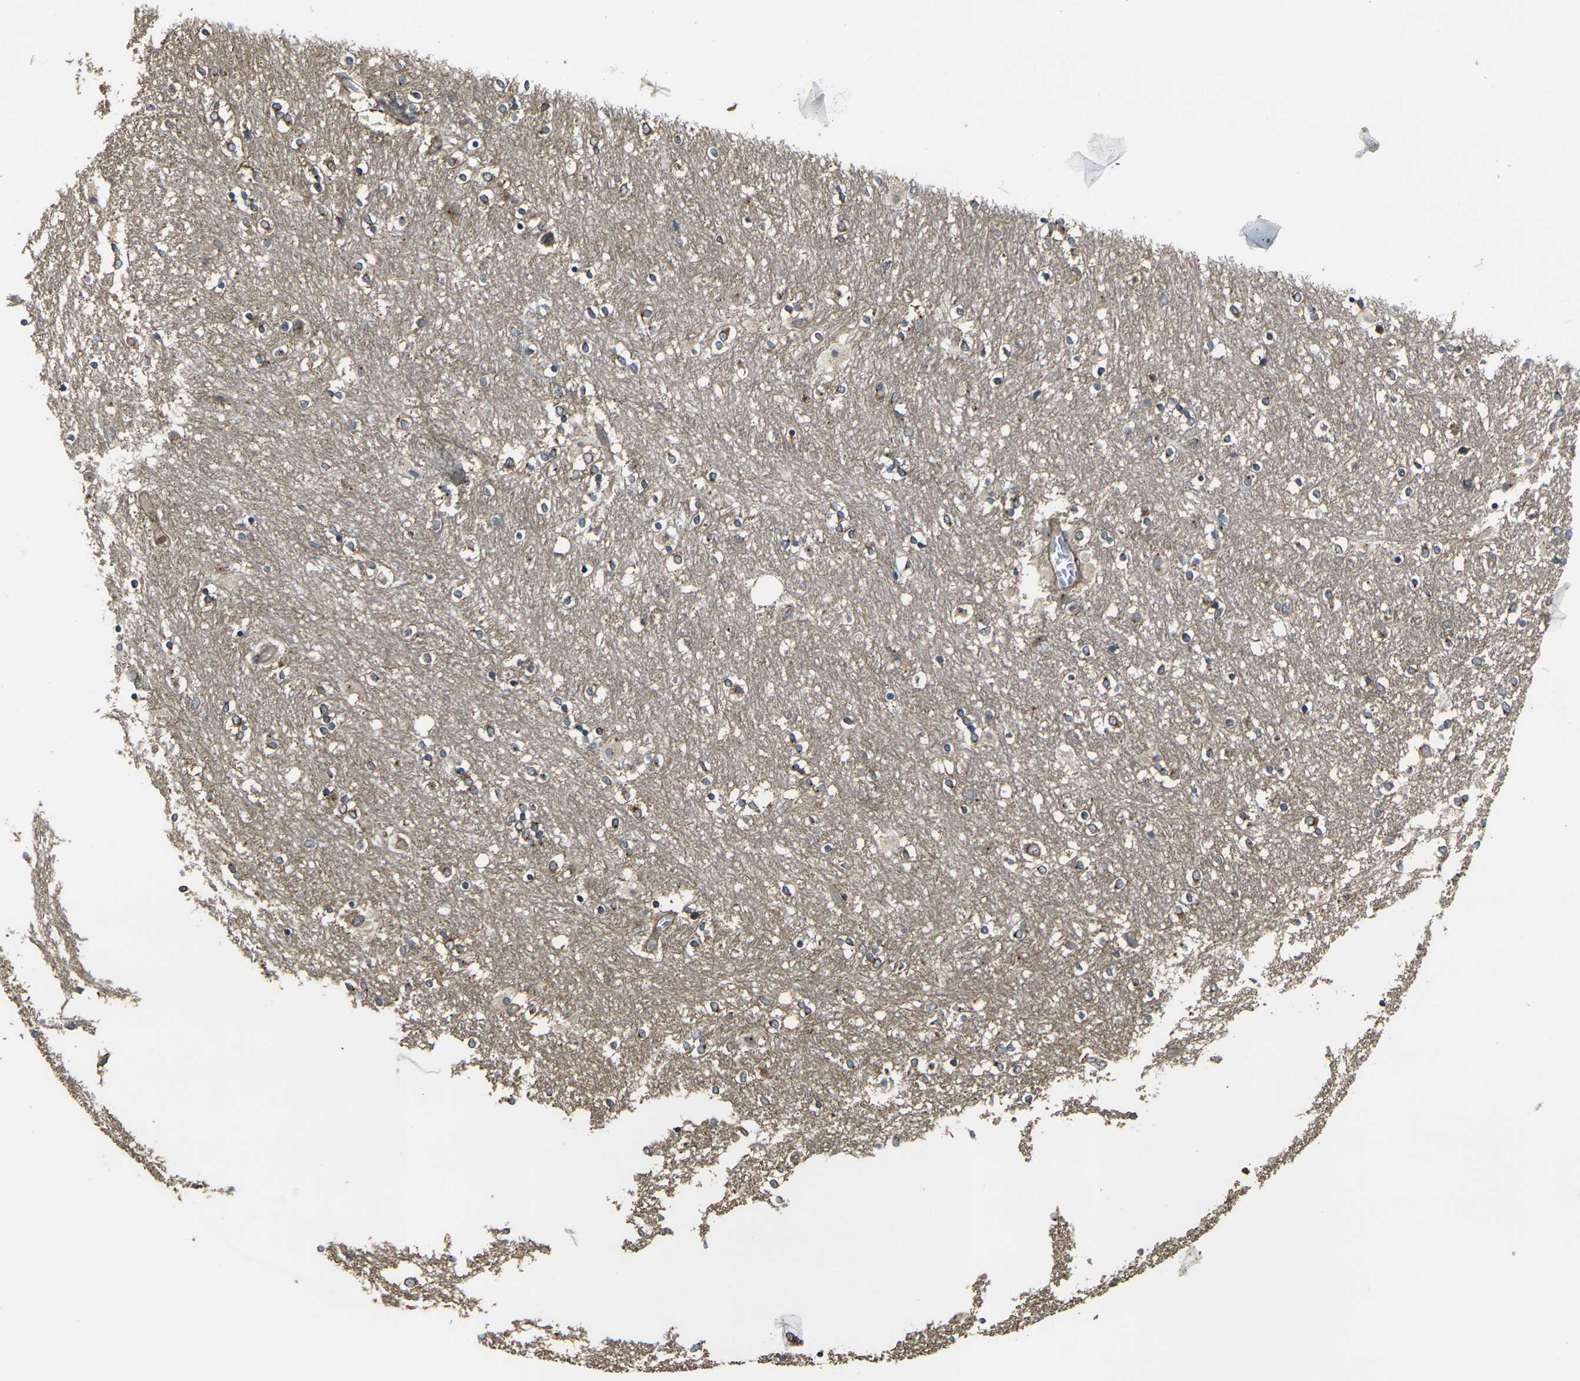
{"staining": {"intensity": "moderate", "quantity": "<25%", "location": "cytoplasmic/membranous"}, "tissue": "caudate", "cell_type": "Glial cells", "image_type": "normal", "snomed": [{"axis": "morphology", "description": "Normal tissue, NOS"}, {"axis": "topography", "description": "Lateral ventricle wall"}], "caption": "Human caudate stained for a protein (brown) exhibits moderate cytoplasmic/membranous positive staining in approximately <25% of glial cells.", "gene": "PRKACB", "patient": {"sex": "female", "age": 54}}